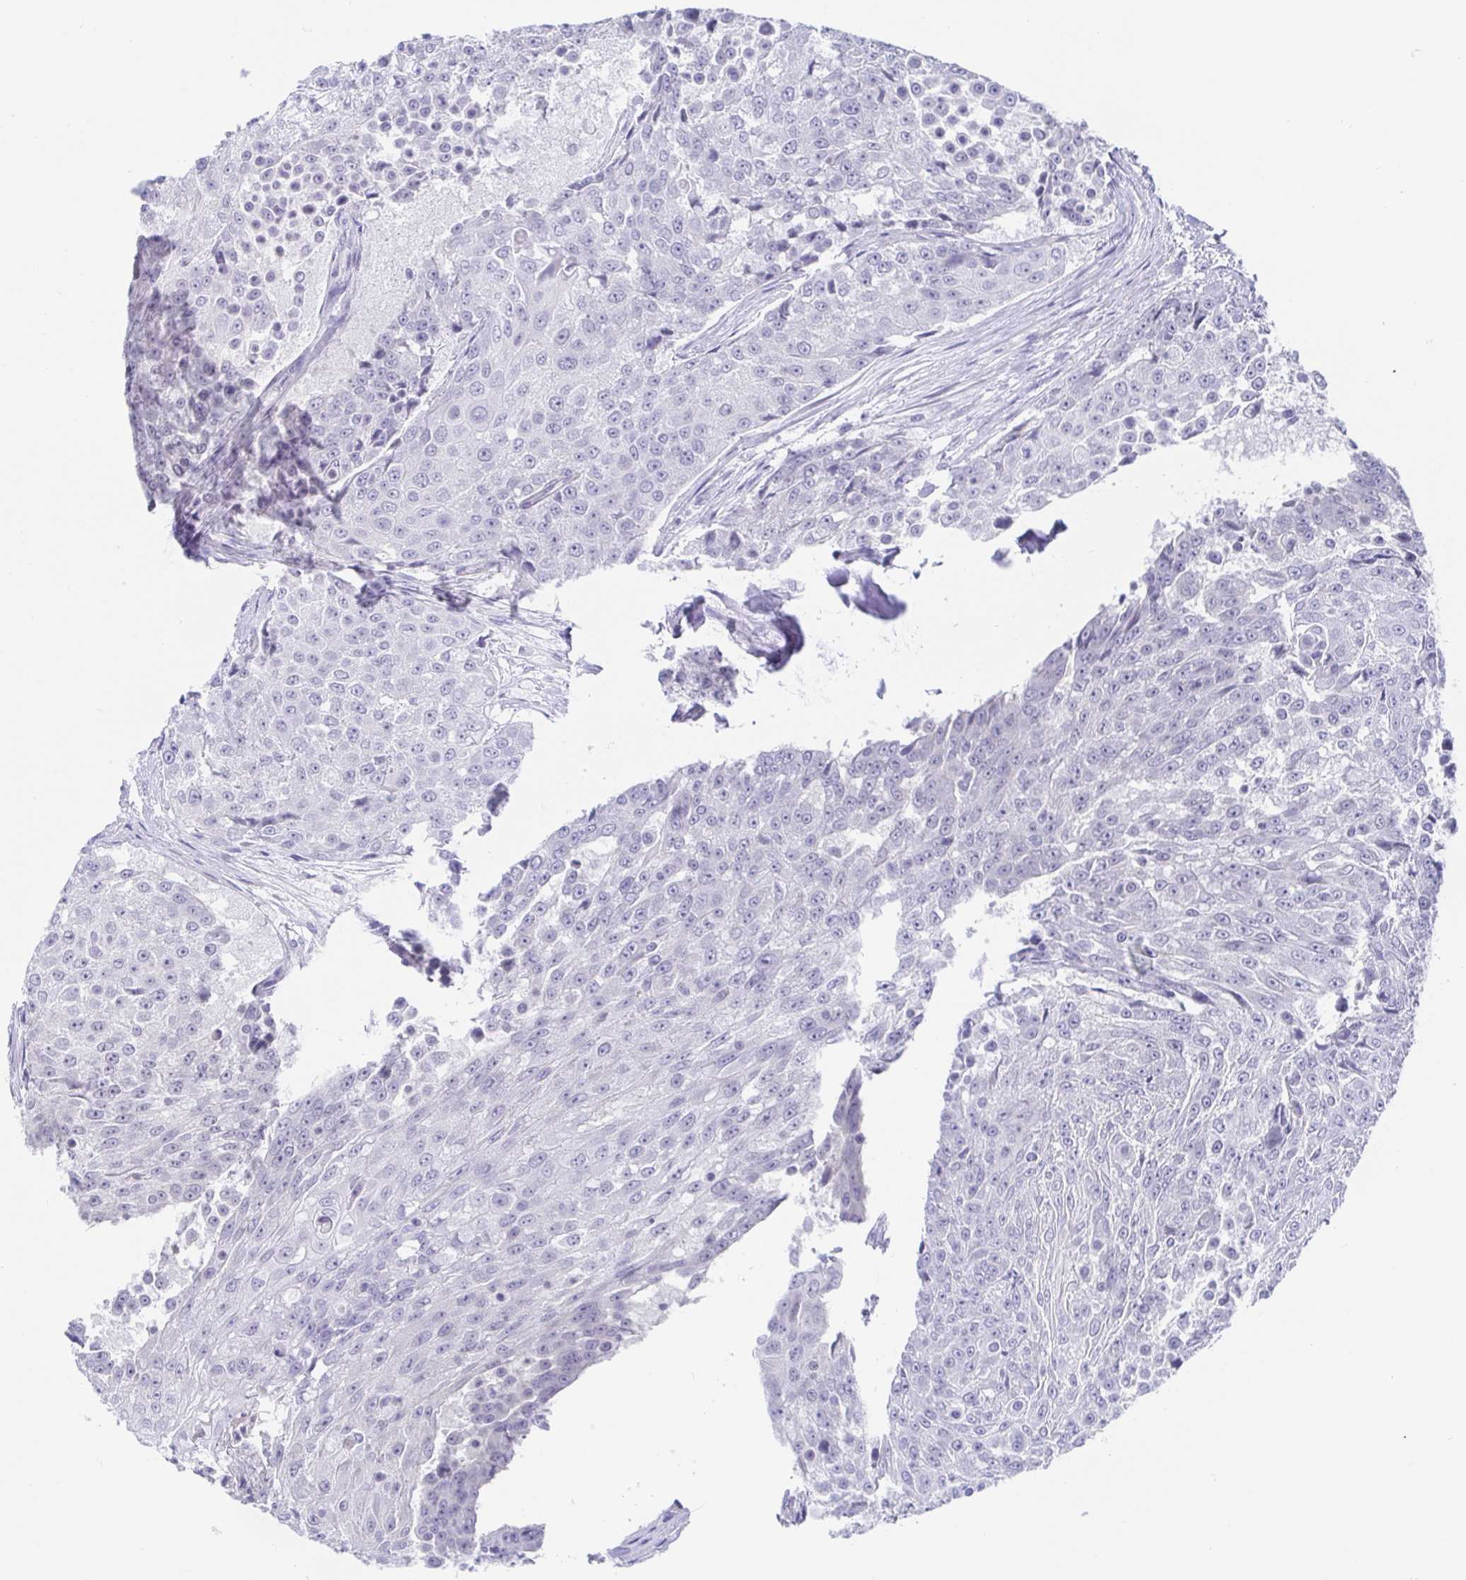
{"staining": {"intensity": "negative", "quantity": "none", "location": "none"}, "tissue": "urothelial cancer", "cell_type": "Tumor cells", "image_type": "cancer", "snomed": [{"axis": "morphology", "description": "Urothelial carcinoma, High grade"}, {"axis": "topography", "description": "Urinary bladder"}], "caption": "The photomicrograph demonstrates no significant staining in tumor cells of urothelial carcinoma (high-grade). (Immunohistochemistry, brightfield microscopy, high magnification).", "gene": "TEX12", "patient": {"sex": "female", "age": 63}}